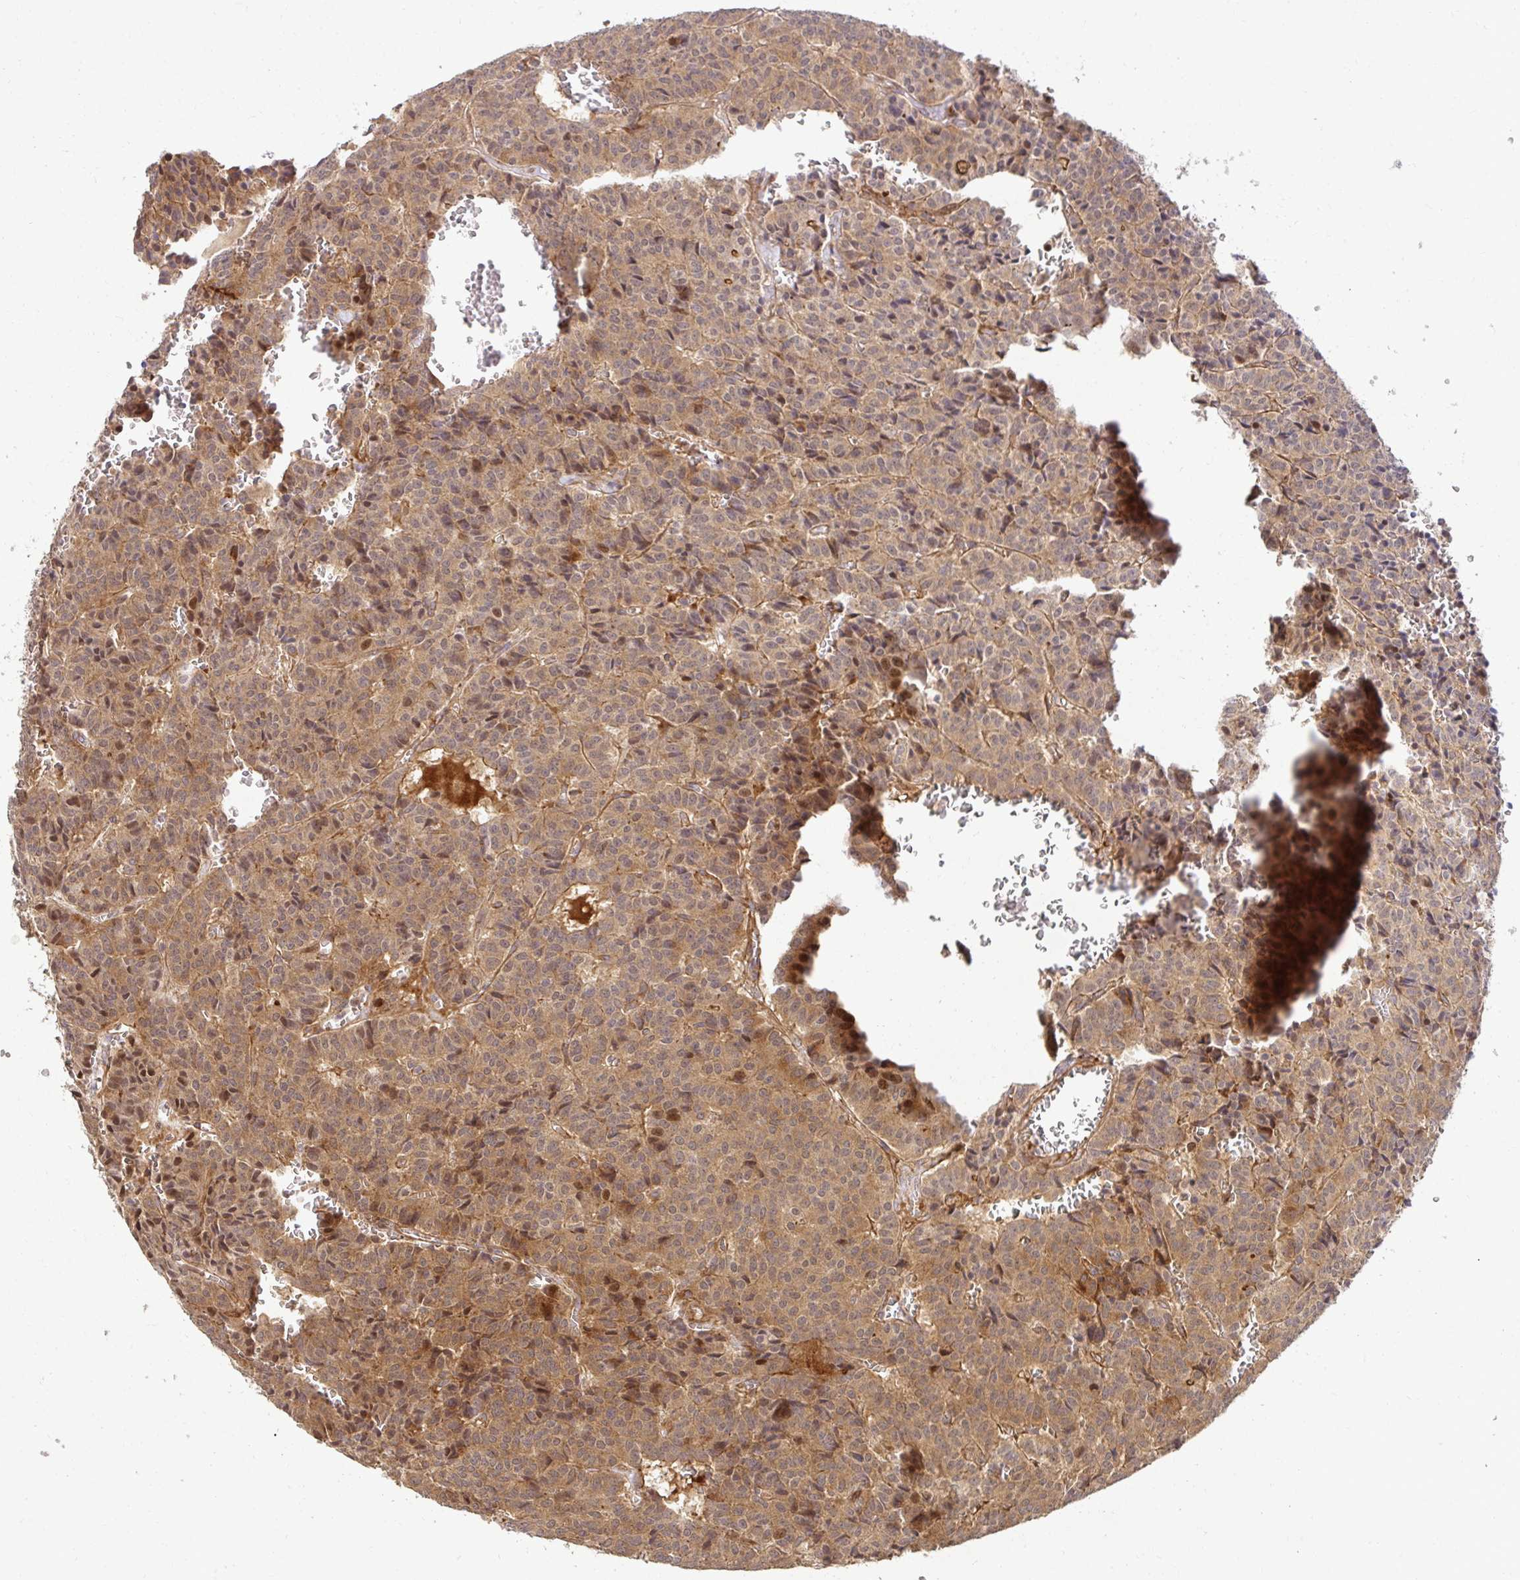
{"staining": {"intensity": "moderate", "quantity": "25%-75%", "location": "cytoplasmic/membranous,nuclear"}, "tissue": "carcinoid", "cell_type": "Tumor cells", "image_type": "cancer", "snomed": [{"axis": "morphology", "description": "Carcinoid, malignant, NOS"}, {"axis": "topography", "description": "Lung"}], "caption": "Immunohistochemistry (IHC) (DAB) staining of carcinoid reveals moderate cytoplasmic/membranous and nuclear protein expression in approximately 25%-75% of tumor cells.", "gene": "PSMA4", "patient": {"sex": "male", "age": 70}}